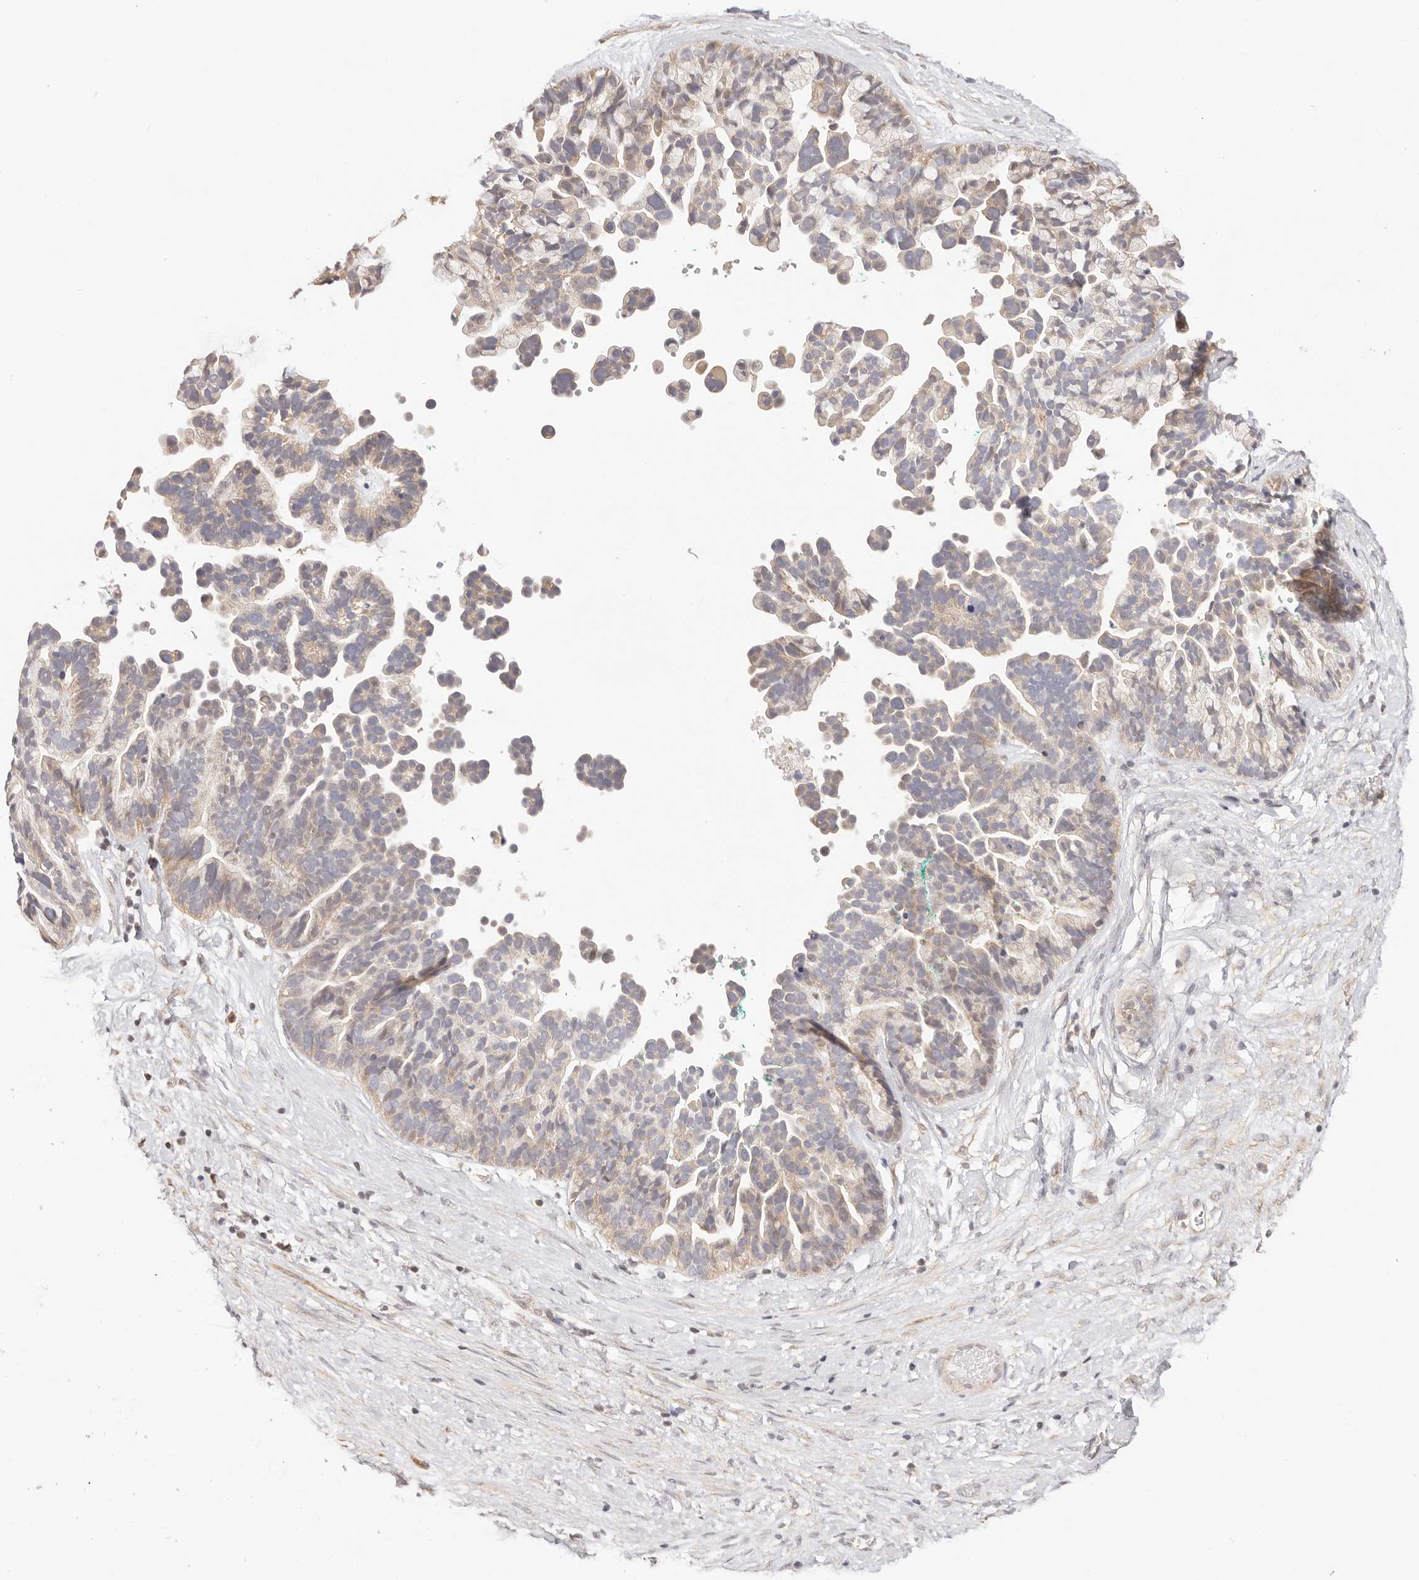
{"staining": {"intensity": "weak", "quantity": "25%-75%", "location": "cytoplasmic/membranous"}, "tissue": "ovarian cancer", "cell_type": "Tumor cells", "image_type": "cancer", "snomed": [{"axis": "morphology", "description": "Cystadenocarcinoma, serous, NOS"}, {"axis": "topography", "description": "Ovary"}], "caption": "A brown stain highlights weak cytoplasmic/membranous positivity of a protein in human ovarian serous cystadenocarcinoma tumor cells. (DAB (3,3'-diaminobenzidine) IHC with brightfield microscopy, high magnification).", "gene": "KCMF1", "patient": {"sex": "female", "age": 56}}